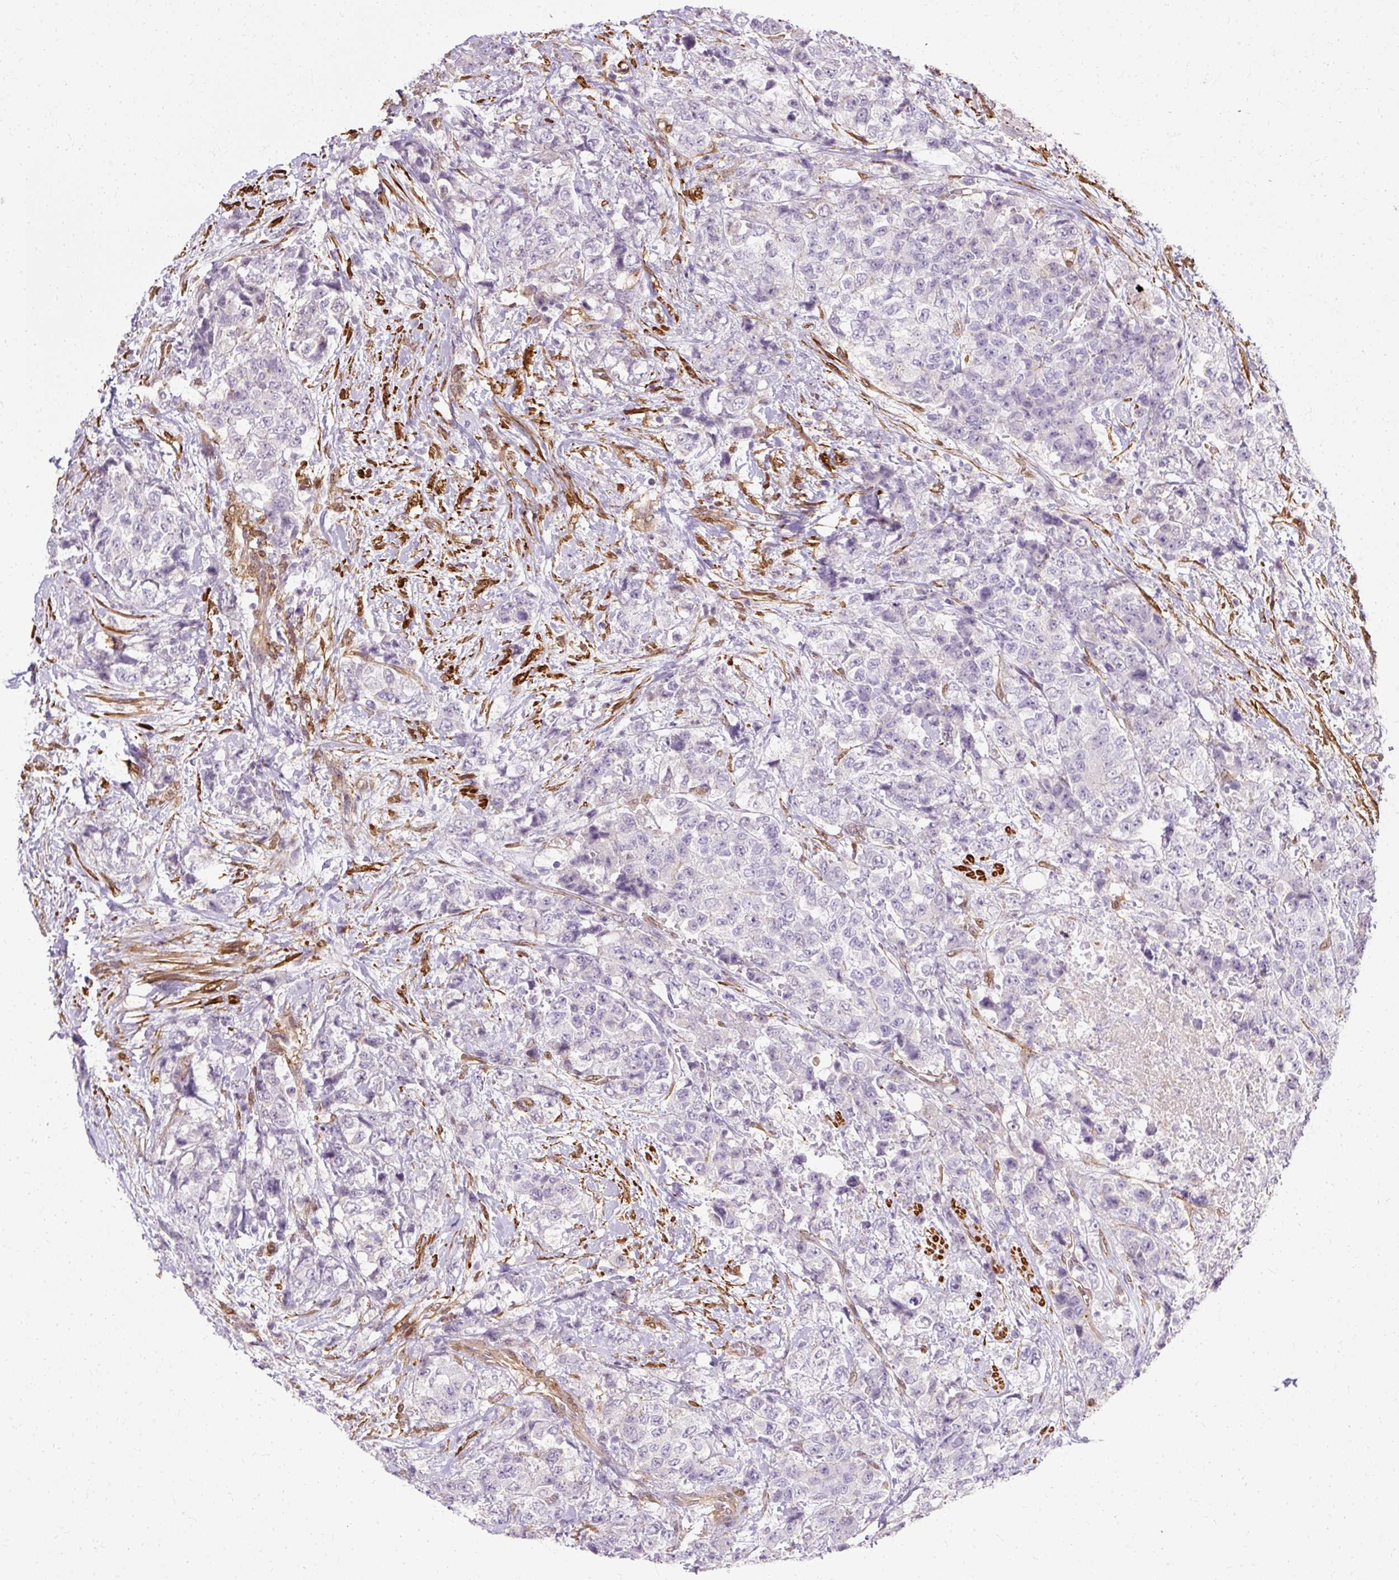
{"staining": {"intensity": "negative", "quantity": "none", "location": "none"}, "tissue": "urothelial cancer", "cell_type": "Tumor cells", "image_type": "cancer", "snomed": [{"axis": "morphology", "description": "Urothelial carcinoma, High grade"}, {"axis": "topography", "description": "Urinary bladder"}], "caption": "Immunohistochemical staining of urothelial carcinoma (high-grade) exhibits no significant staining in tumor cells.", "gene": "CNN3", "patient": {"sex": "female", "age": 78}}